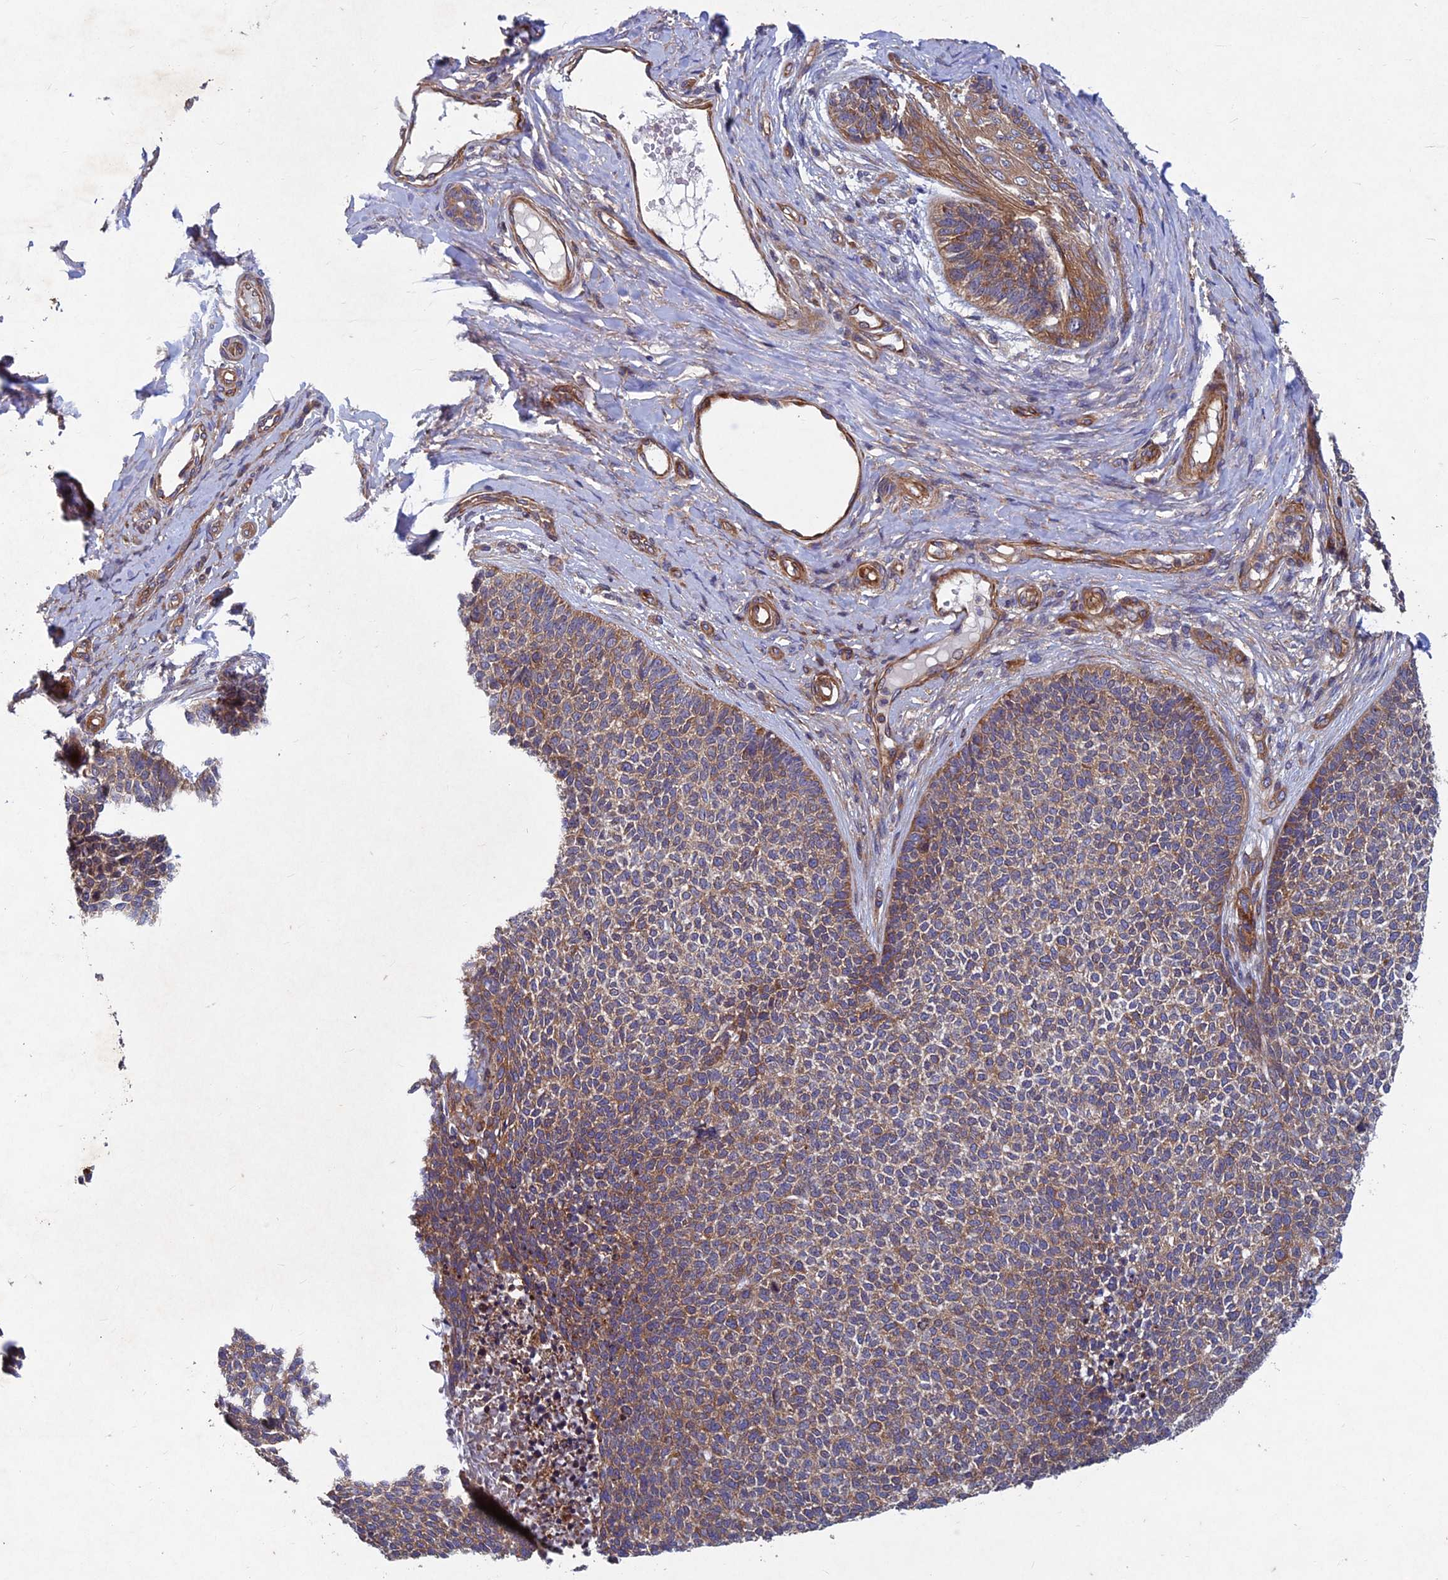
{"staining": {"intensity": "moderate", "quantity": ">75%", "location": "cytoplasmic/membranous"}, "tissue": "skin cancer", "cell_type": "Tumor cells", "image_type": "cancer", "snomed": [{"axis": "morphology", "description": "Basal cell carcinoma"}, {"axis": "topography", "description": "Skin"}], "caption": "Protein staining by immunohistochemistry (IHC) shows moderate cytoplasmic/membranous staining in approximately >75% of tumor cells in skin basal cell carcinoma.", "gene": "NCAPG", "patient": {"sex": "female", "age": 84}}